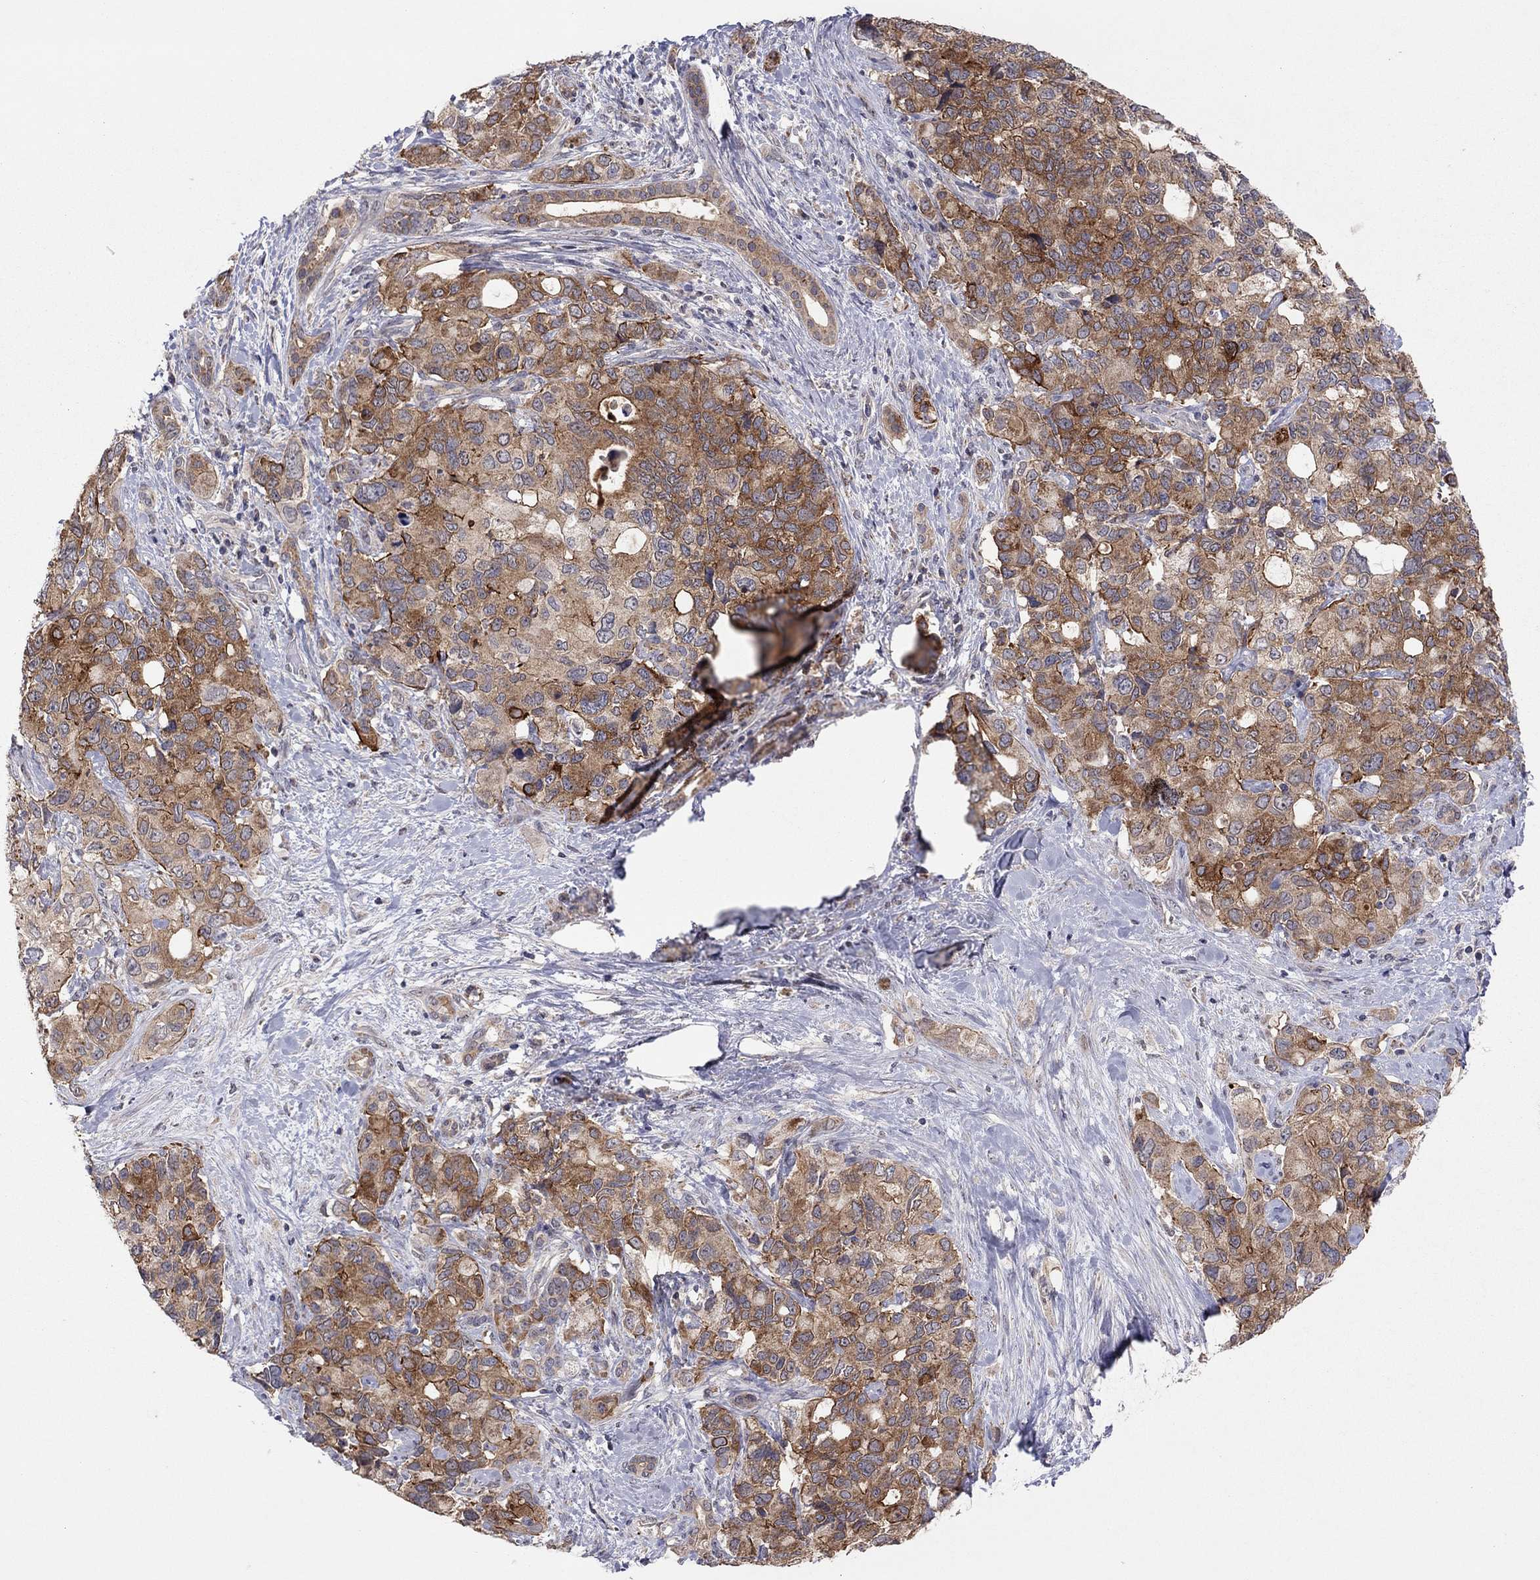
{"staining": {"intensity": "strong", "quantity": ">75%", "location": "cytoplasmic/membranous"}, "tissue": "pancreatic cancer", "cell_type": "Tumor cells", "image_type": "cancer", "snomed": [{"axis": "morphology", "description": "Adenocarcinoma, NOS"}, {"axis": "topography", "description": "Pancreas"}], "caption": "Pancreatic adenocarcinoma stained with immunohistochemistry (IHC) shows strong cytoplasmic/membranous staining in about >75% of tumor cells.", "gene": "CRACDL", "patient": {"sex": "female", "age": 56}}